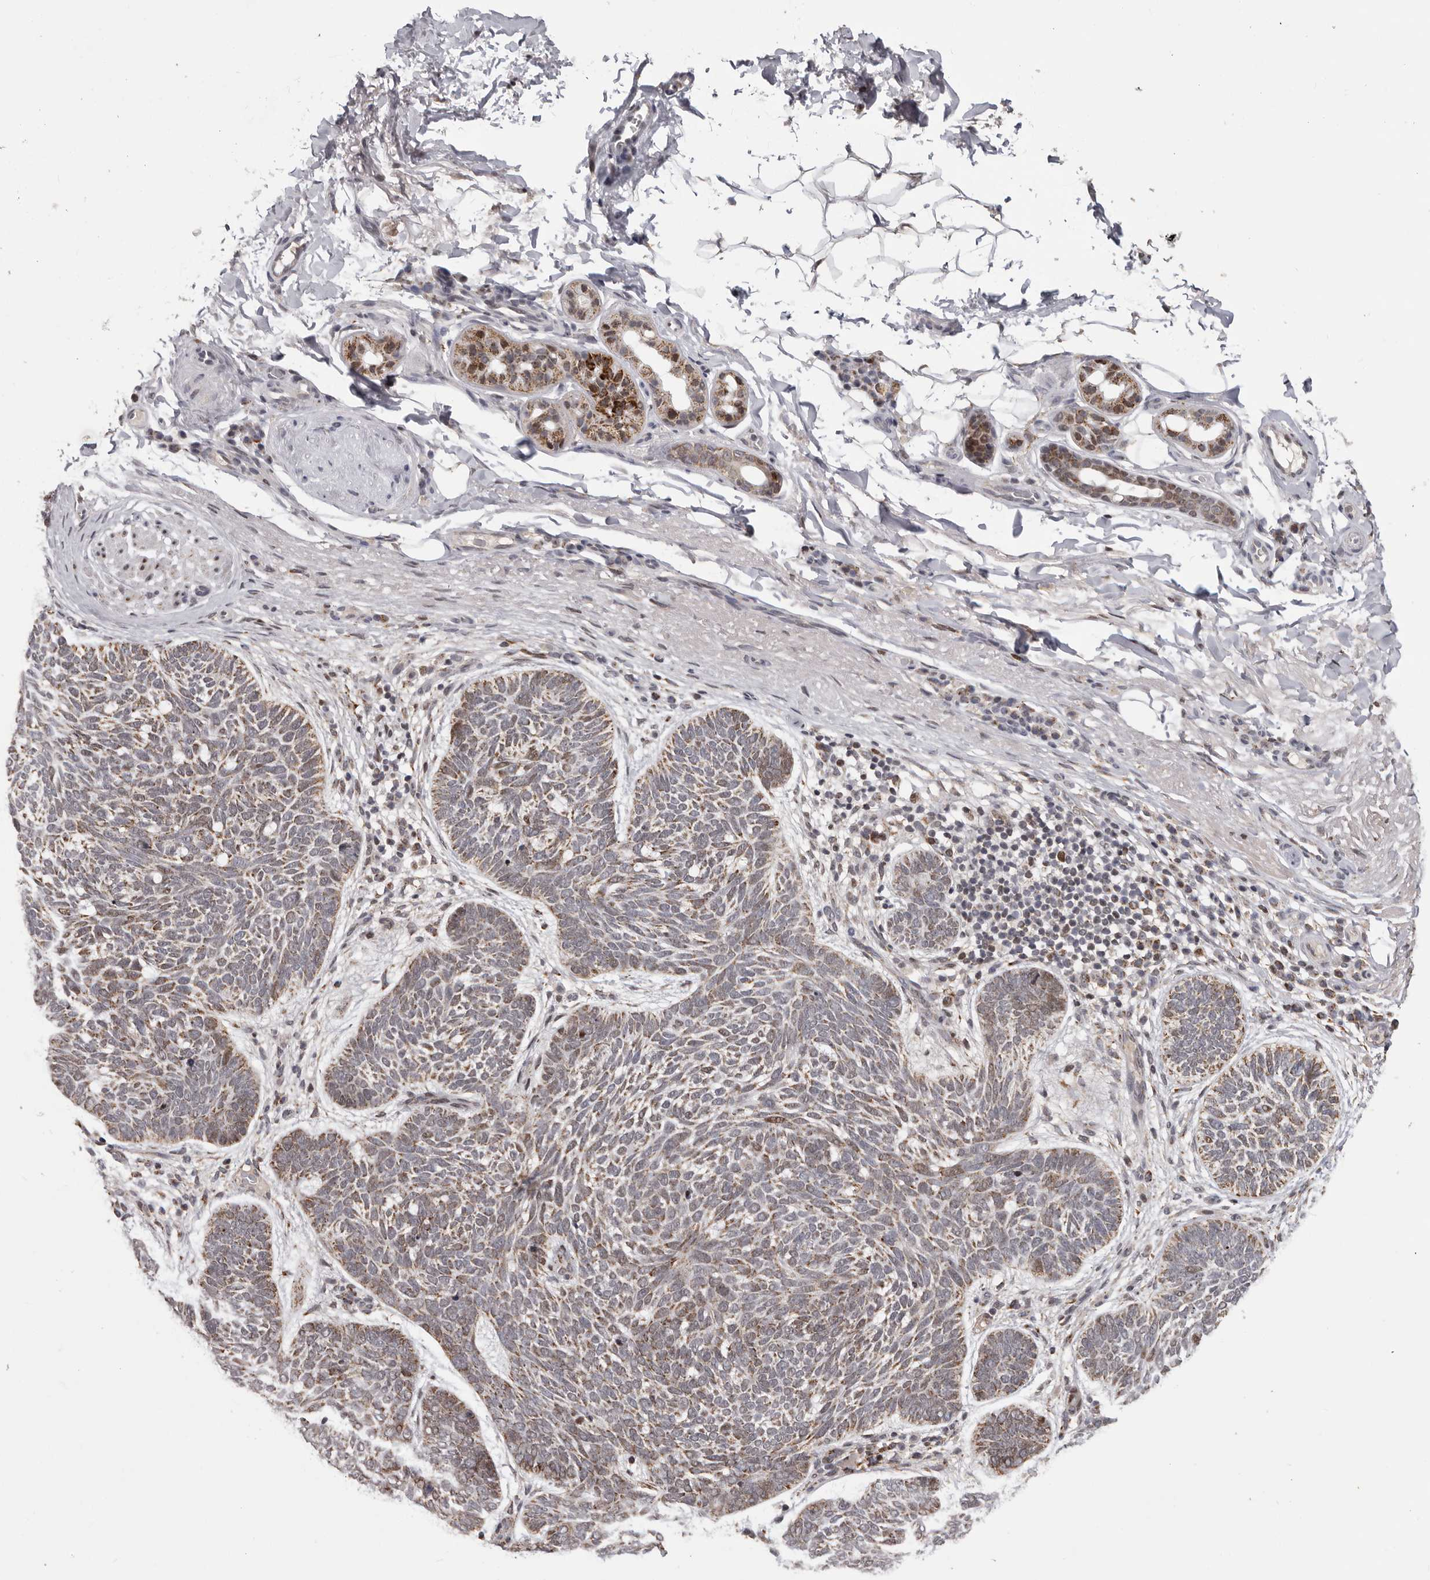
{"staining": {"intensity": "weak", "quantity": ">75%", "location": "cytoplasmic/membranous"}, "tissue": "skin cancer", "cell_type": "Tumor cells", "image_type": "cancer", "snomed": [{"axis": "morphology", "description": "Basal cell carcinoma"}, {"axis": "topography", "description": "Skin"}], "caption": "Immunohistochemical staining of human skin cancer exhibits low levels of weak cytoplasmic/membranous protein positivity in approximately >75% of tumor cells. The staining is performed using DAB brown chromogen to label protein expression. The nuclei are counter-stained blue using hematoxylin.", "gene": "C17orf99", "patient": {"sex": "female", "age": 85}}